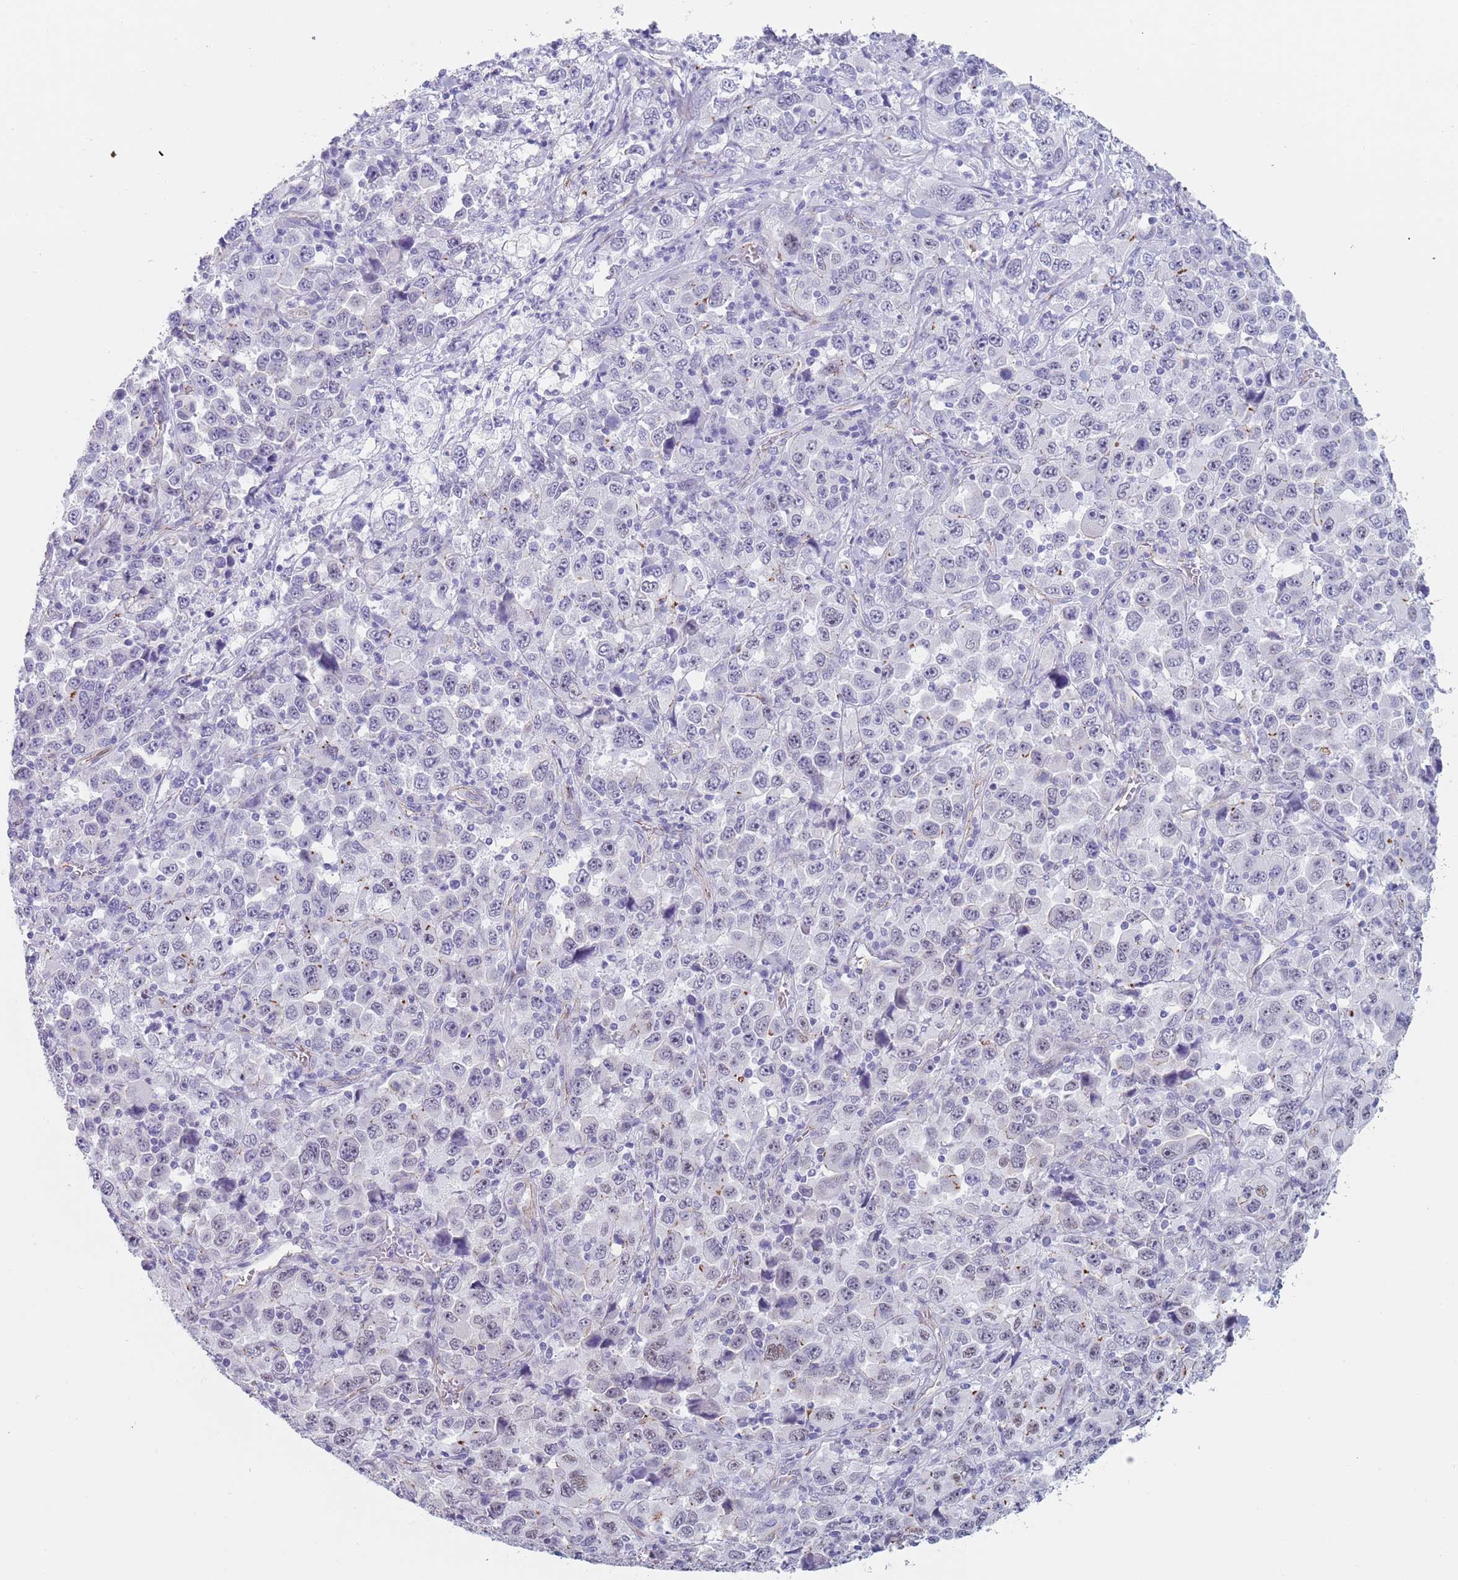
{"staining": {"intensity": "negative", "quantity": "none", "location": "none"}, "tissue": "stomach cancer", "cell_type": "Tumor cells", "image_type": "cancer", "snomed": [{"axis": "morphology", "description": "Normal tissue, NOS"}, {"axis": "morphology", "description": "Adenocarcinoma, NOS"}, {"axis": "topography", "description": "Stomach, upper"}, {"axis": "topography", "description": "Stomach"}], "caption": "DAB (3,3'-diaminobenzidine) immunohistochemical staining of stomach cancer reveals no significant positivity in tumor cells.", "gene": "OR5A2", "patient": {"sex": "male", "age": 59}}